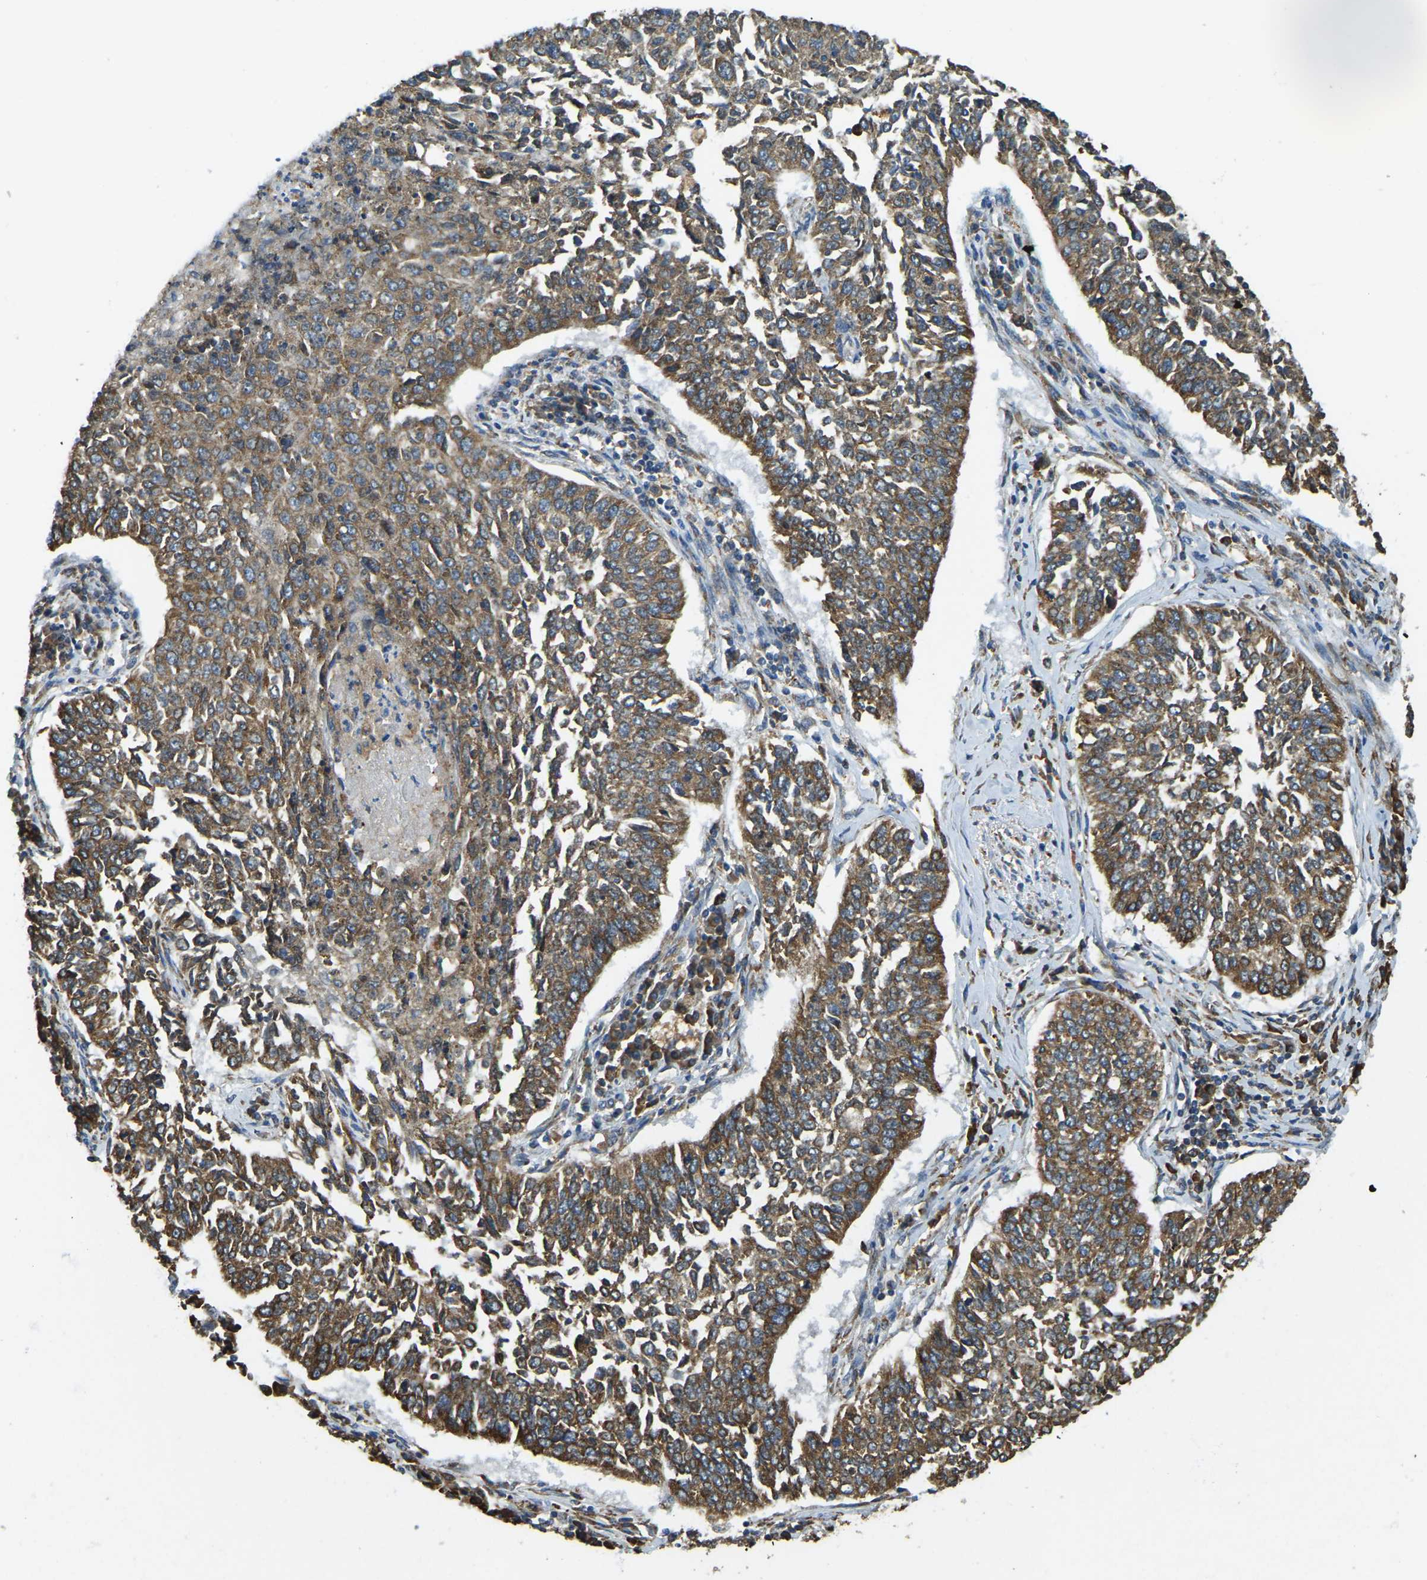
{"staining": {"intensity": "moderate", "quantity": ">75%", "location": "cytoplasmic/membranous"}, "tissue": "lung cancer", "cell_type": "Tumor cells", "image_type": "cancer", "snomed": [{"axis": "morphology", "description": "Normal tissue, NOS"}, {"axis": "morphology", "description": "Squamous cell carcinoma, NOS"}, {"axis": "topography", "description": "Cartilage tissue"}, {"axis": "topography", "description": "Bronchus"}, {"axis": "topography", "description": "Lung"}], "caption": "Lung squamous cell carcinoma tissue demonstrates moderate cytoplasmic/membranous expression in about >75% of tumor cells, visualized by immunohistochemistry. The protein of interest is stained brown, and the nuclei are stained in blue (DAB (3,3'-diaminobenzidine) IHC with brightfield microscopy, high magnification).", "gene": "RNF115", "patient": {"sex": "female", "age": 49}}